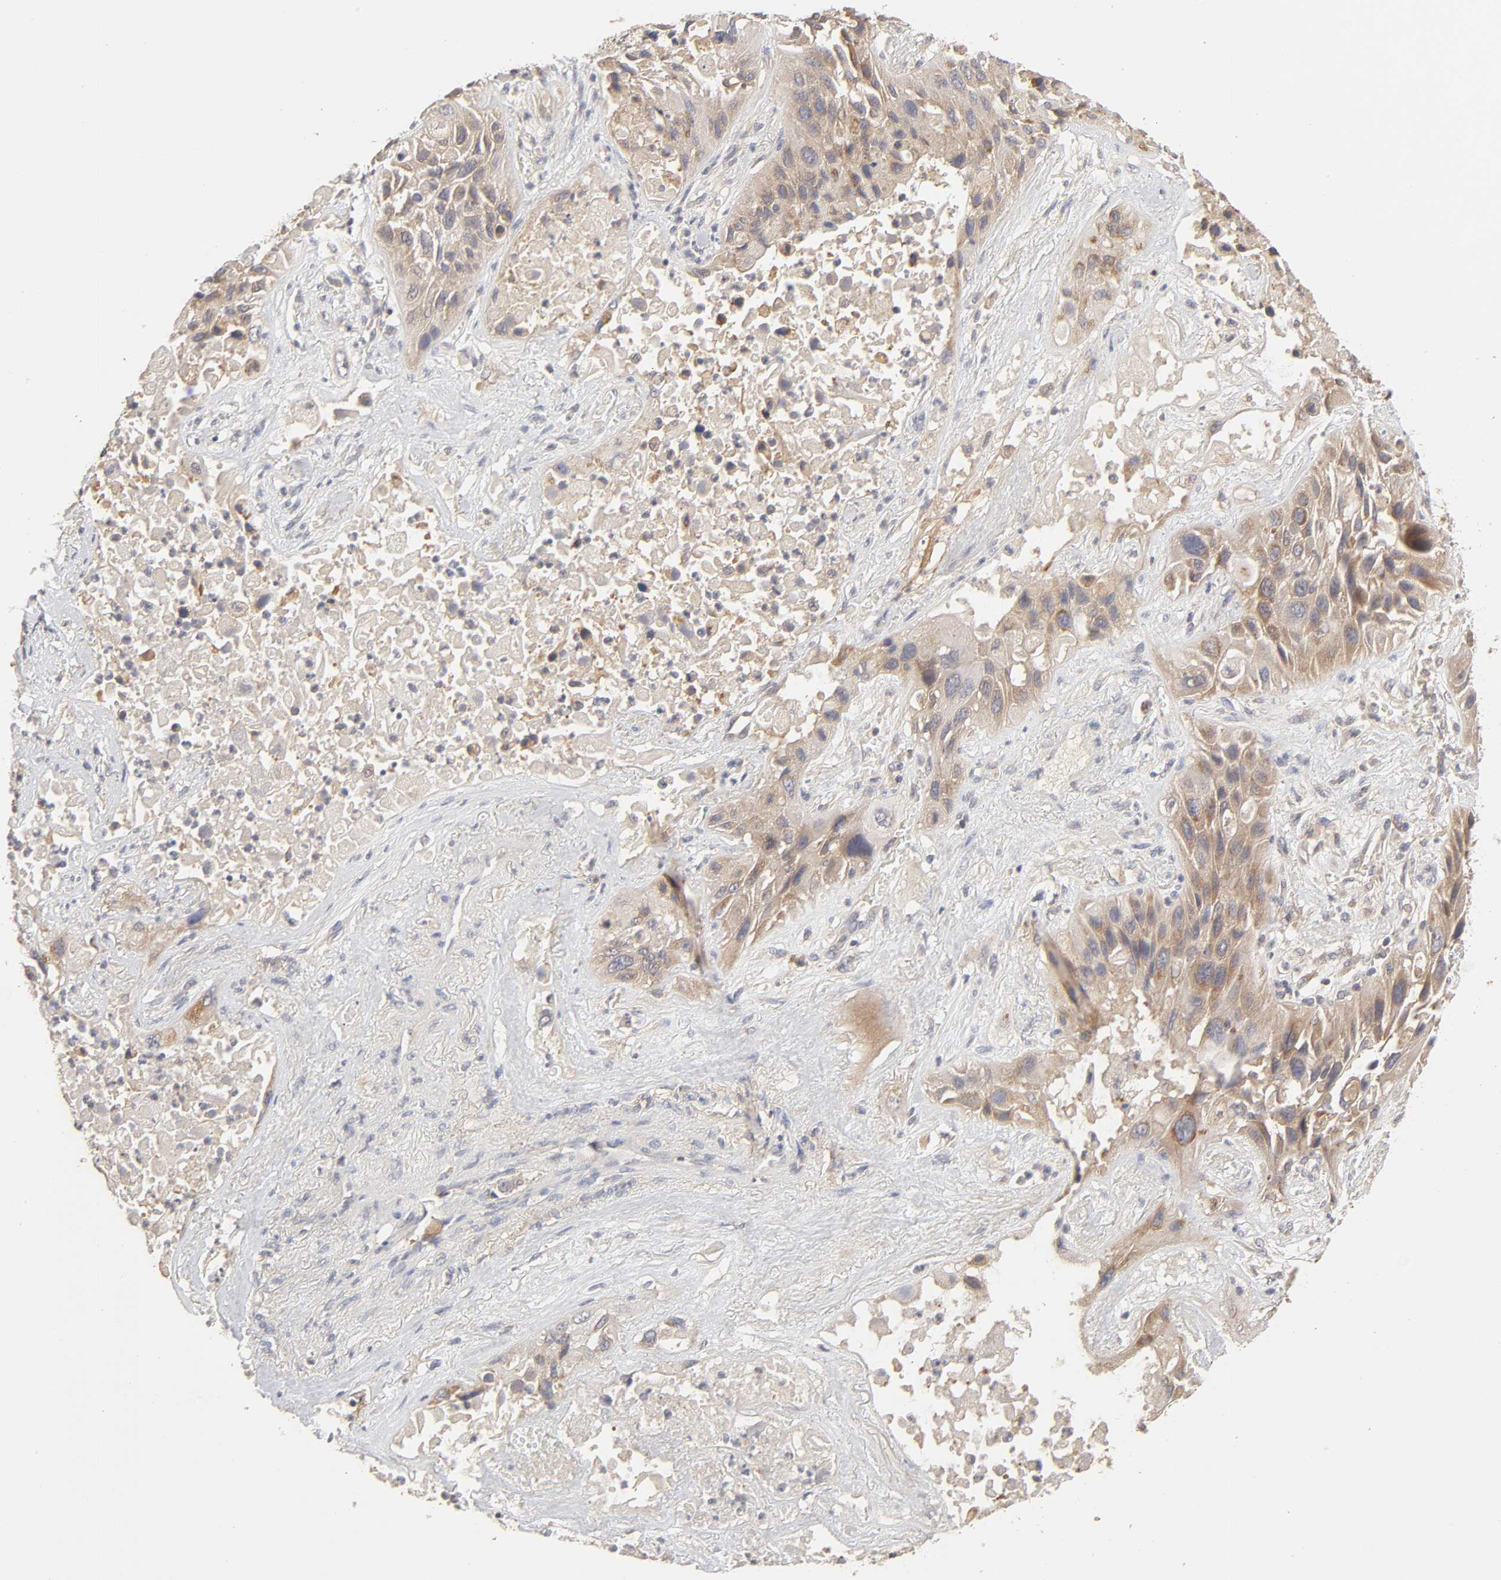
{"staining": {"intensity": "moderate", "quantity": "25%-75%", "location": "cytoplasmic/membranous"}, "tissue": "lung cancer", "cell_type": "Tumor cells", "image_type": "cancer", "snomed": [{"axis": "morphology", "description": "Squamous cell carcinoma, NOS"}, {"axis": "topography", "description": "Lung"}], "caption": "A brown stain highlights moderate cytoplasmic/membranous staining of a protein in human lung cancer tumor cells.", "gene": "AP1G2", "patient": {"sex": "female", "age": 76}}